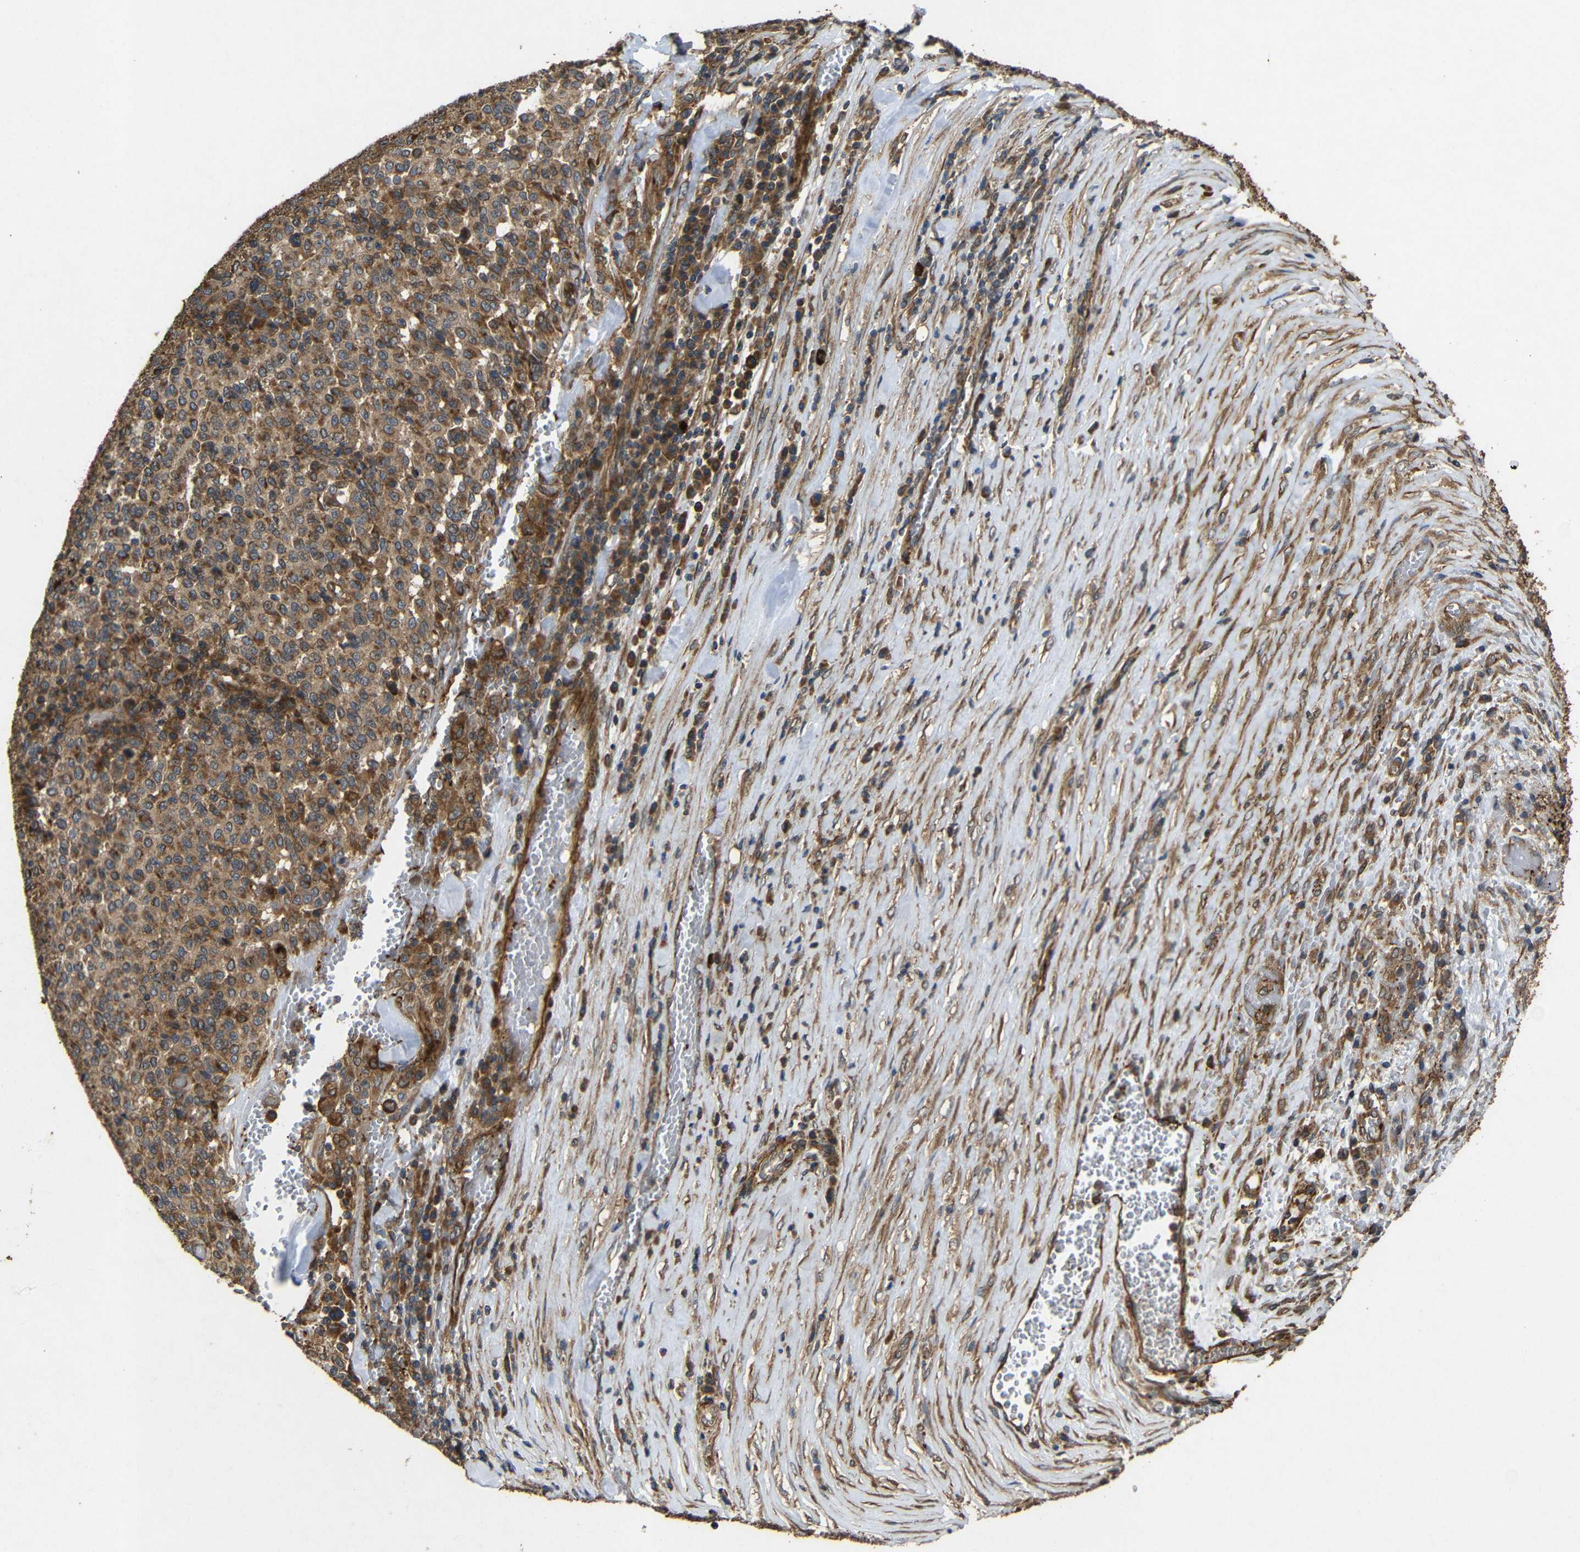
{"staining": {"intensity": "moderate", "quantity": ">75%", "location": "cytoplasmic/membranous"}, "tissue": "melanoma", "cell_type": "Tumor cells", "image_type": "cancer", "snomed": [{"axis": "morphology", "description": "Malignant melanoma, Metastatic site"}, {"axis": "topography", "description": "Pancreas"}], "caption": "Immunohistochemical staining of human malignant melanoma (metastatic site) exhibits medium levels of moderate cytoplasmic/membranous protein expression in approximately >75% of tumor cells.", "gene": "EIF2S1", "patient": {"sex": "female", "age": 30}}